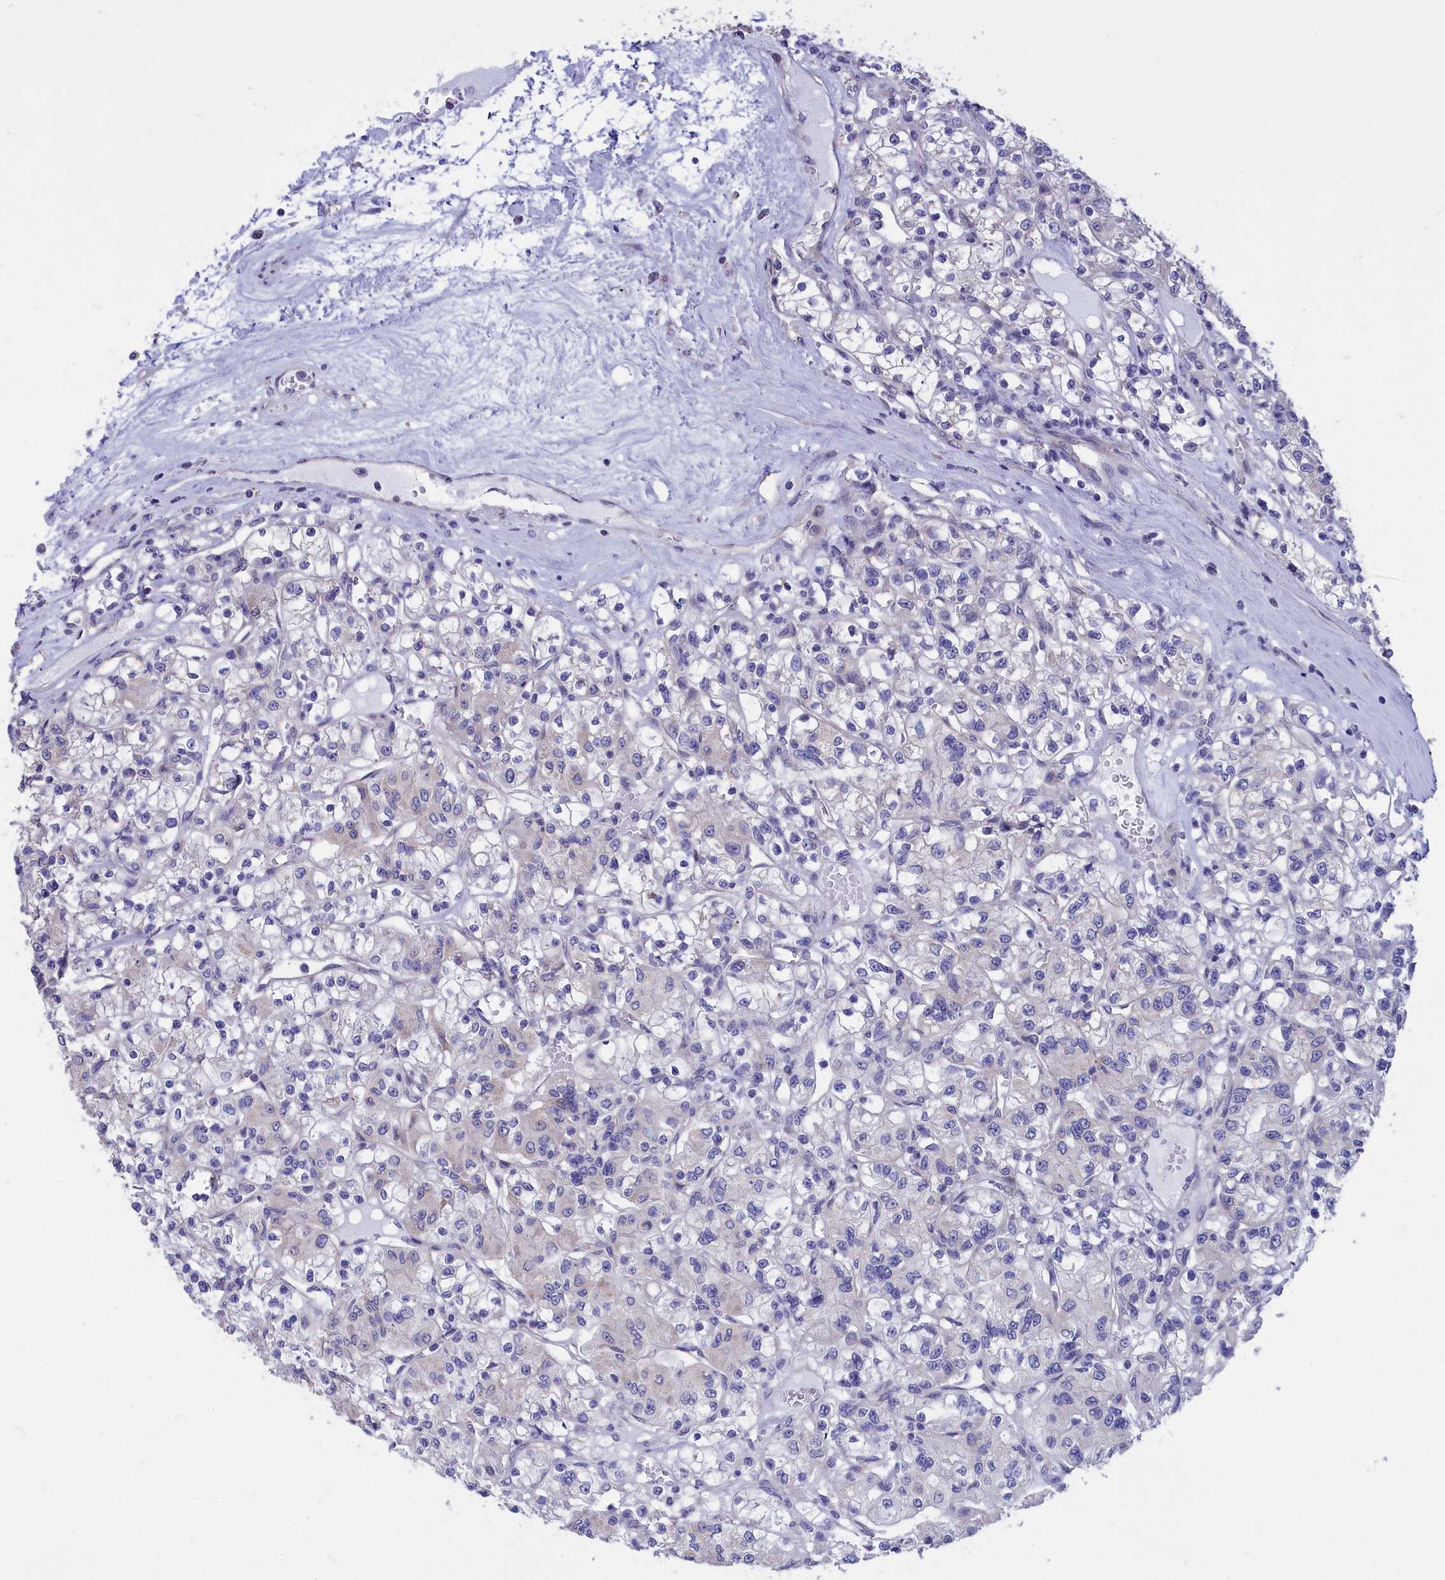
{"staining": {"intensity": "negative", "quantity": "none", "location": "none"}, "tissue": "renal cancer", "cell_type": "Tumor cells", "image_type": "cancer", "snomed": [{"axis": "morphology", "description": "Adenocarcinoma, NOS"}, {"axis": "topography", "description": "Kidney"}], "caption": "A histopathology image of human renal adenocarcinoma is negative for staining in tumor cells.", "gene": "CYP2U1", "patient": {"sex": "female", "age": 59}}